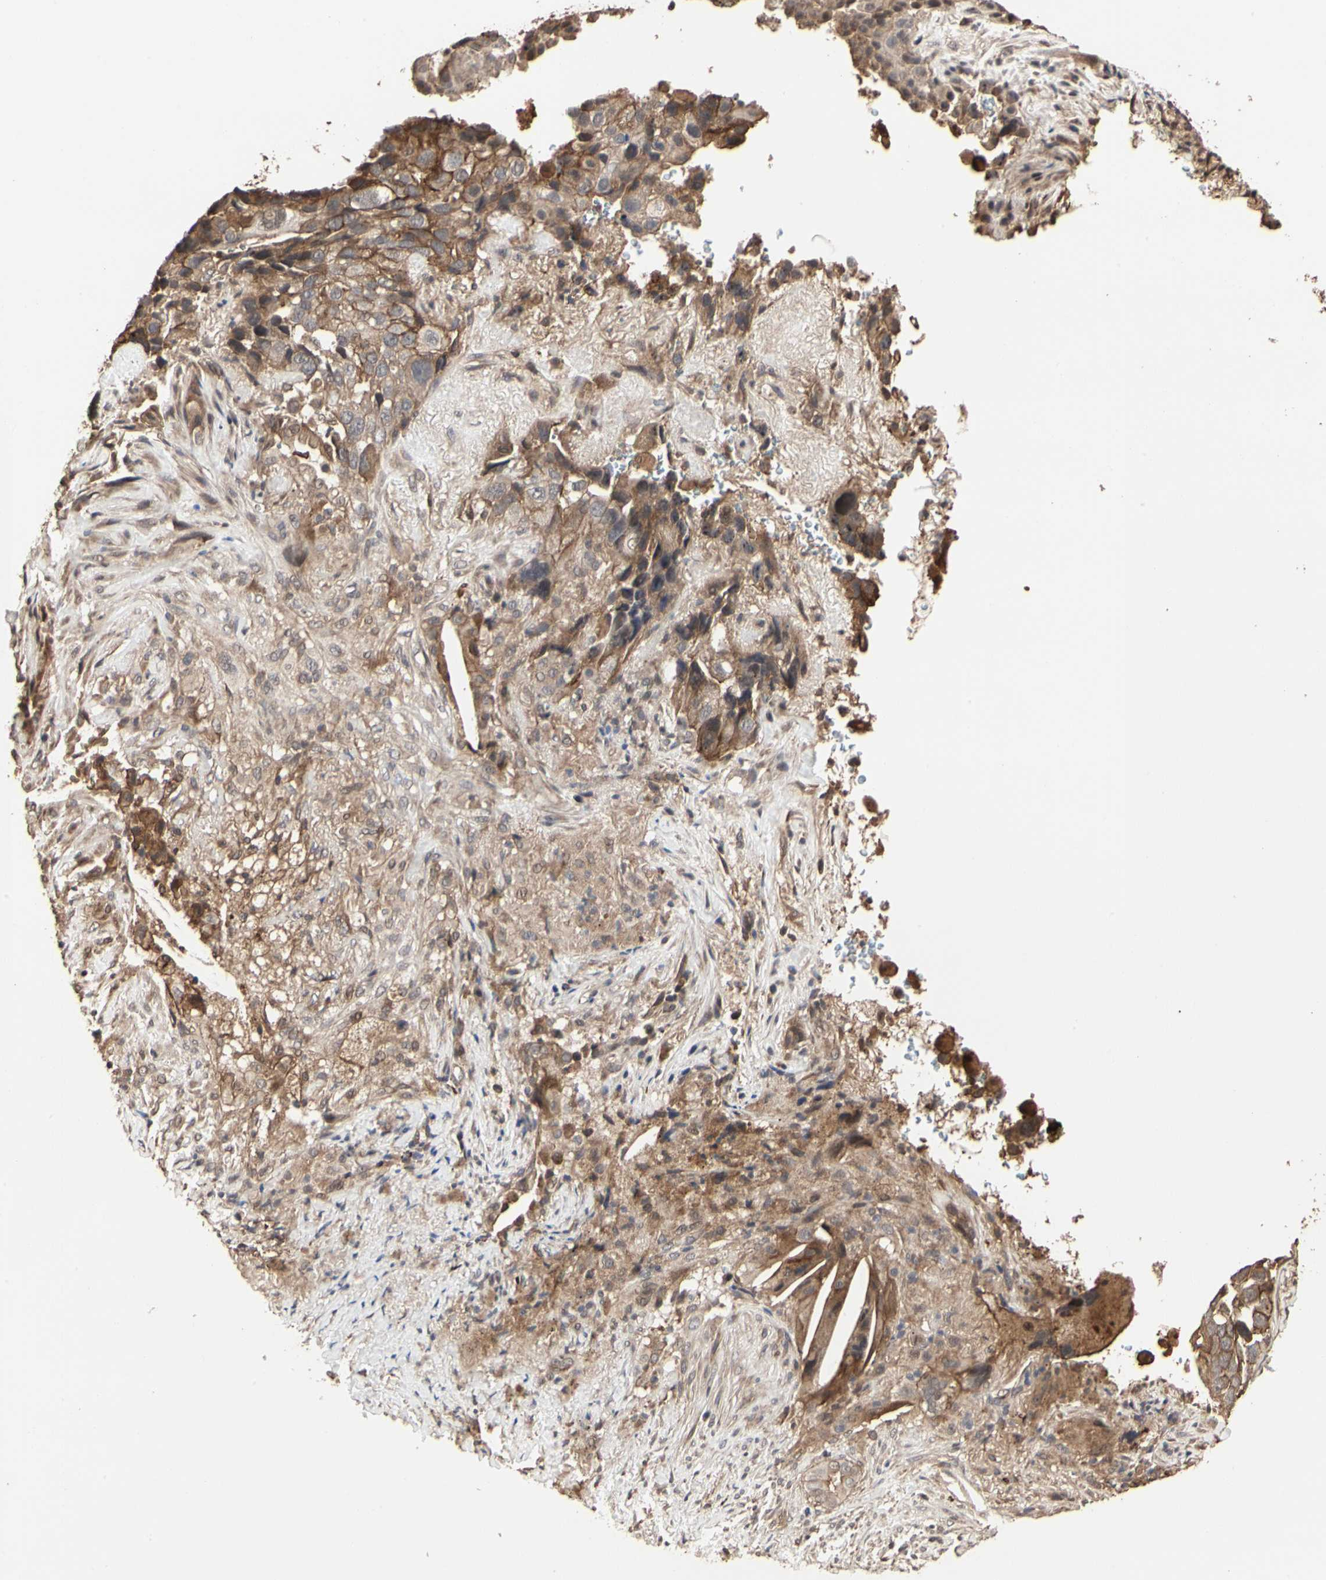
{"staining": {"intensity": "moderate", "quantity": ">75%", "location": "cytoplasmic/membranous"}, "tissue": "lung cancer", "cell_type": "Tumor cells", "image_type": "cancer", "snomed": [{"axis": "morphology", "description": "Squamous cell carcinoma, NOS"}, {"axis": "topography", "description": "Lung"}], "caption": "DAB (3,3'-diaminobenzidine) immunohistochemical staining of human lung cancer (squamous cell carcinoma) reveals moderate cytoplasmic/membranous protein staining in about >75% of tumor cells. The staining is performed using DAB brown chromogen to label protein expression. The nuclei are counter-stained blue using hematoxylin.", "gene": "TAOK1", "patient": {"sex": "male", "age": 54}}